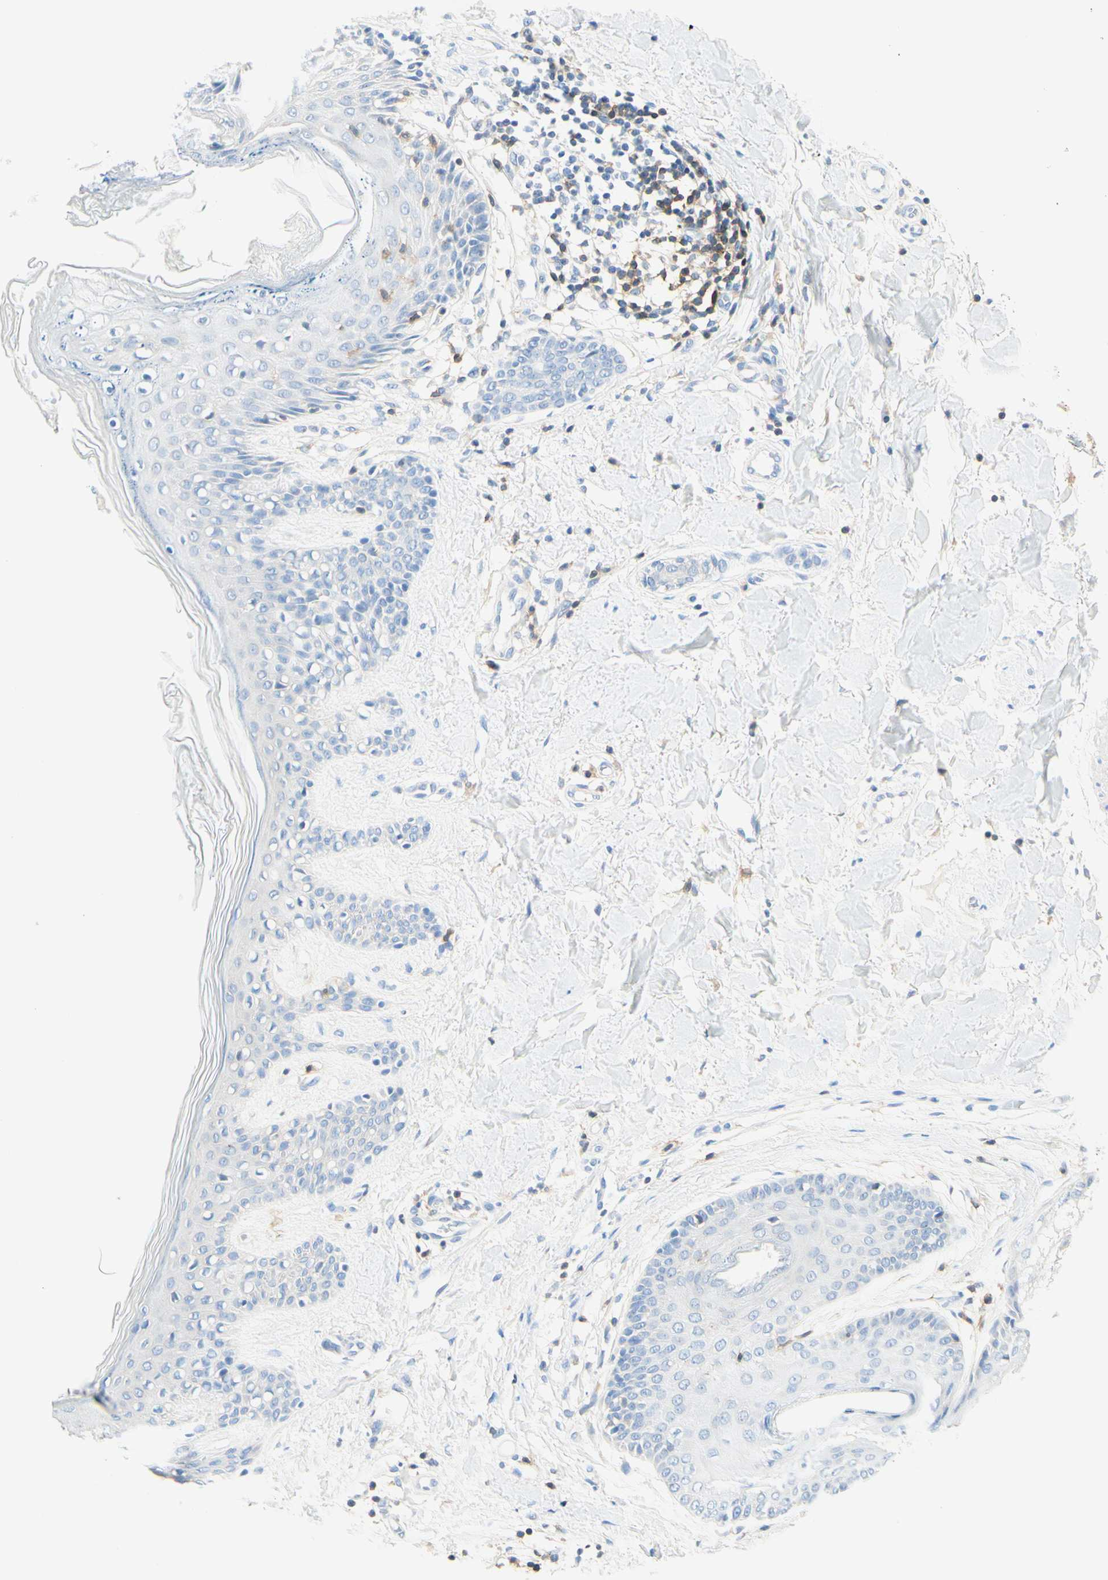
{"staining": {"intensity": "negative", "quantity": "none", "location": "none"}, "tissue": "skin", "cell_type": "Fibroblasts", "image_type": "normal", "snomed": [{"axis": "morphology", "description": "Normal tissue, NOS"}, {"axis": "topography", "description": "Skin"}], "caption": "Histopathology image shows no significant protein staining in fibroblasts of benign skin.", "gene": "LAT", "patient": {"sex": "male", "age": 16}}